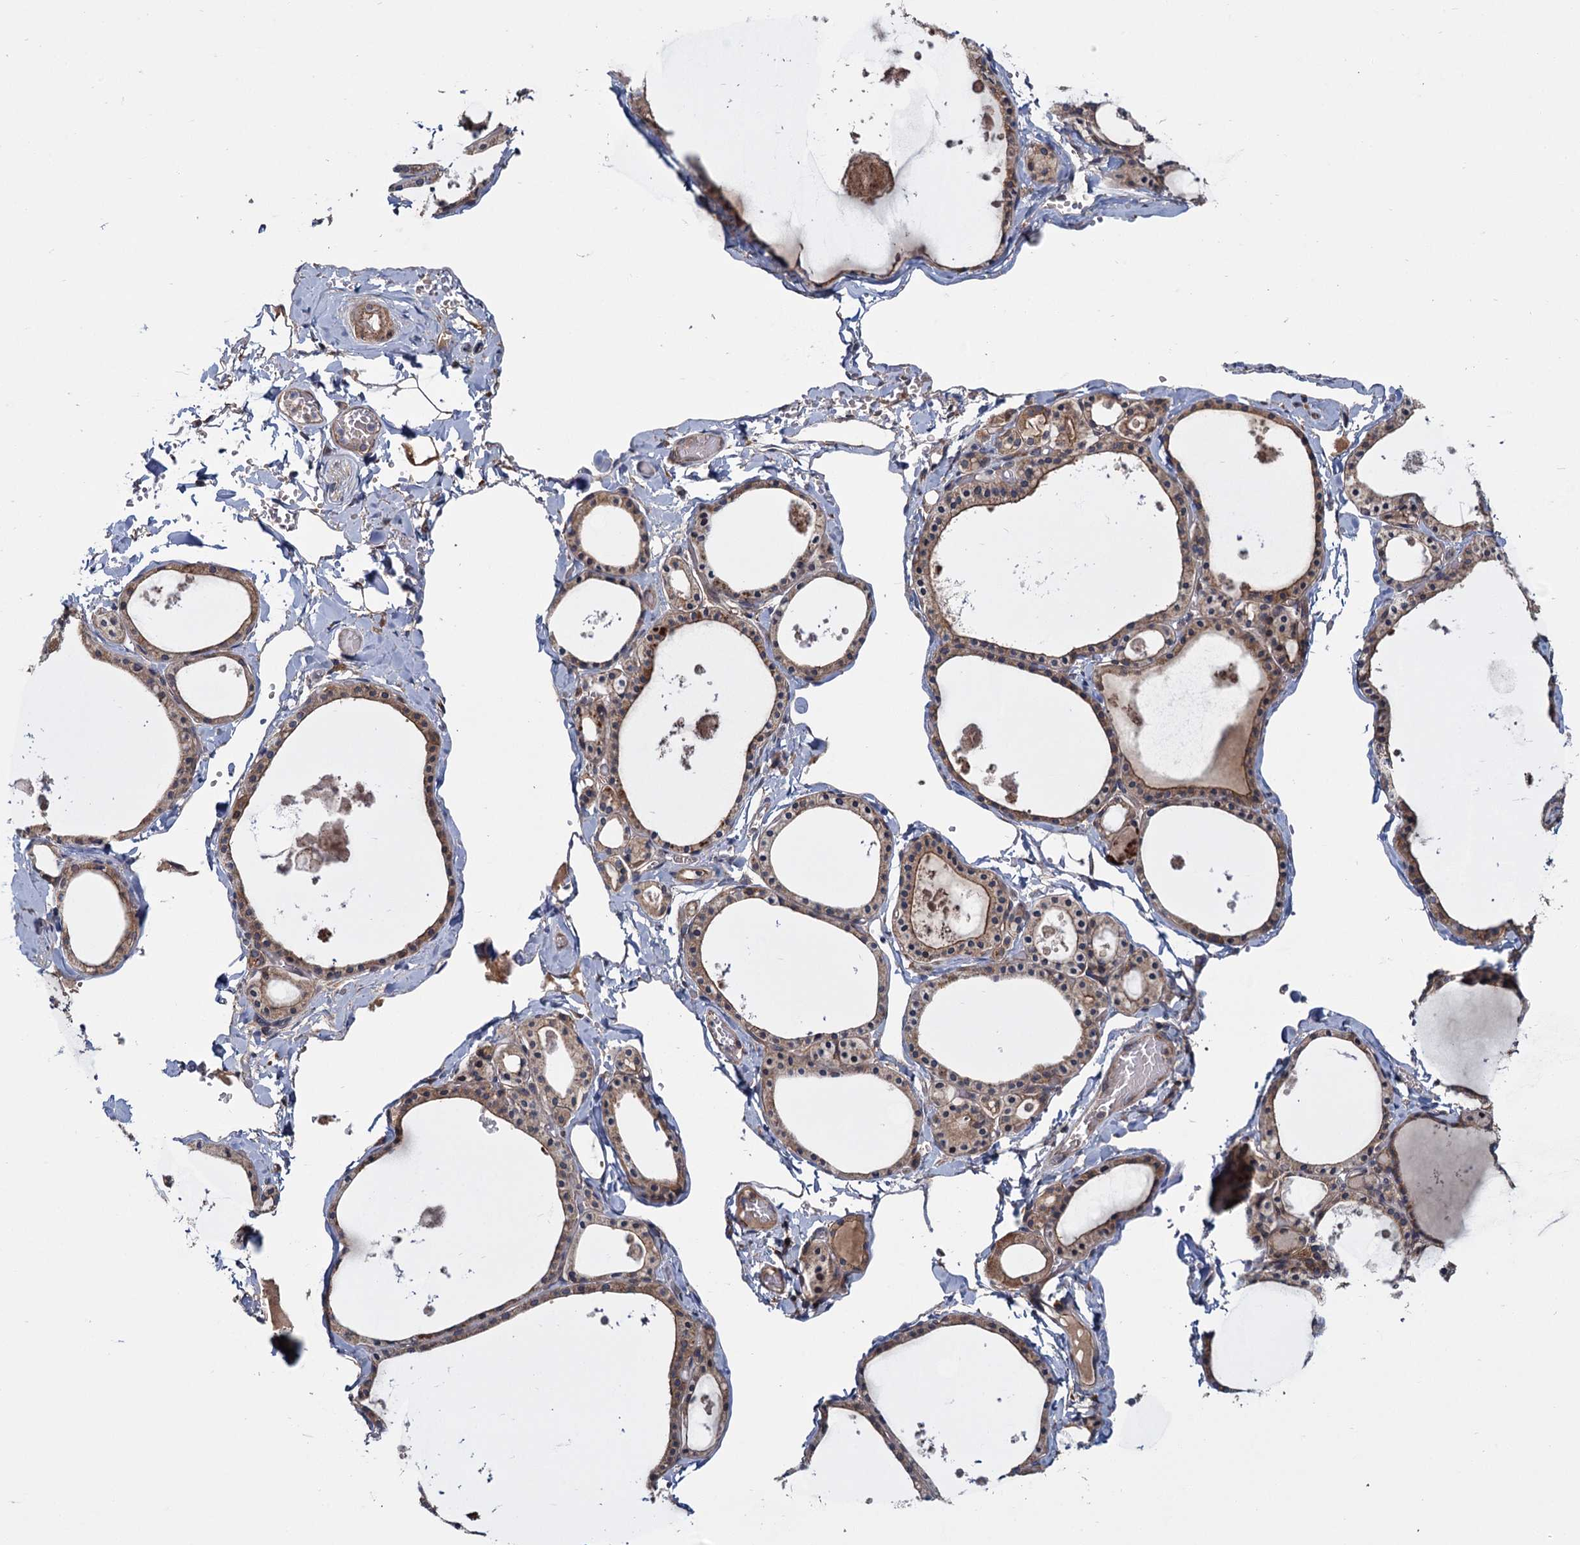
{"staining": {"intensity": "moderate", "quantity": ">75%", "location": "cytoplasmic/membranous"}, "tissue": "thyroid gland", "cell_type": "Glandular cells", "image_type": "normal", "snomed": [{"axis": "morphology", "description": "Normal tissue, NOS"}, {"axis": "topography", "description": "Thyroid gland"}], "caption": "Immunohistochemical staining of benign thyroid gland displays moderate cytoplasmic/membranous protein expression in about >75% of glandular cells.", "gene": "MTRR", "patient": {"sex": "male", "age": 56}}